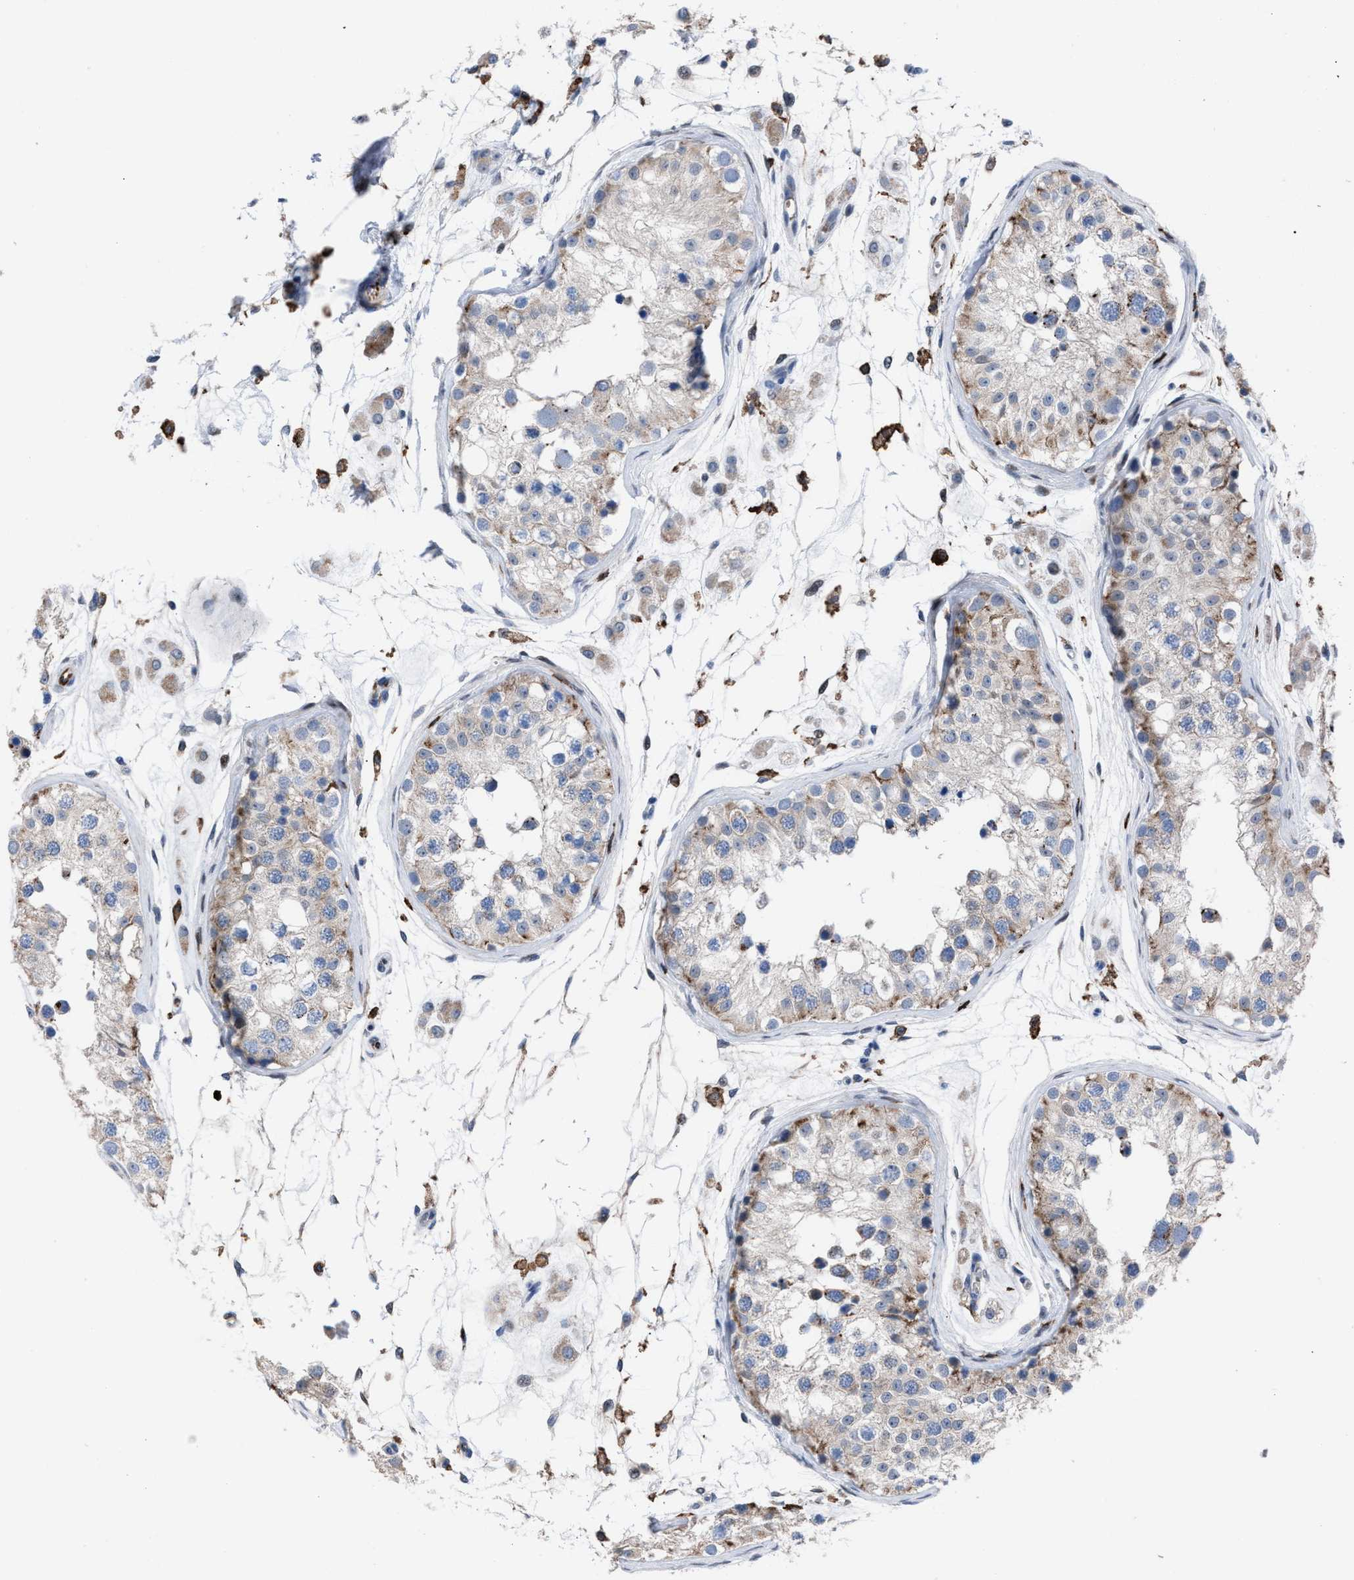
{"staining": {"intensity": "moderate", "quantity": "<25%", "location": "cytoplasmic/membranous"}, "tissue": "testis", "cell_type": "Cells in seminiferous ducts", "image_type": "normal", "snomed": [{"axis": "morphology", "description": "Normal tissue, NOS"}, {"axis": "morphology", "description": "Adenocarcinoma, metastatic, NOS"}, {"axis": "topography", "description": "Testis"}], "caption": "Immunohistochemistry (IHC) image of normal testis: human testis stained using immunohistochemistry exhibits low levels of moderate protein expression localized specifically in the cytoplasmic/membranous of cells in seminiferous ducts, appearing as a cytoplasmic/membranous brown color.", "gene": "SLC47A1", "patient": {"sex": "male", "age": 26}}